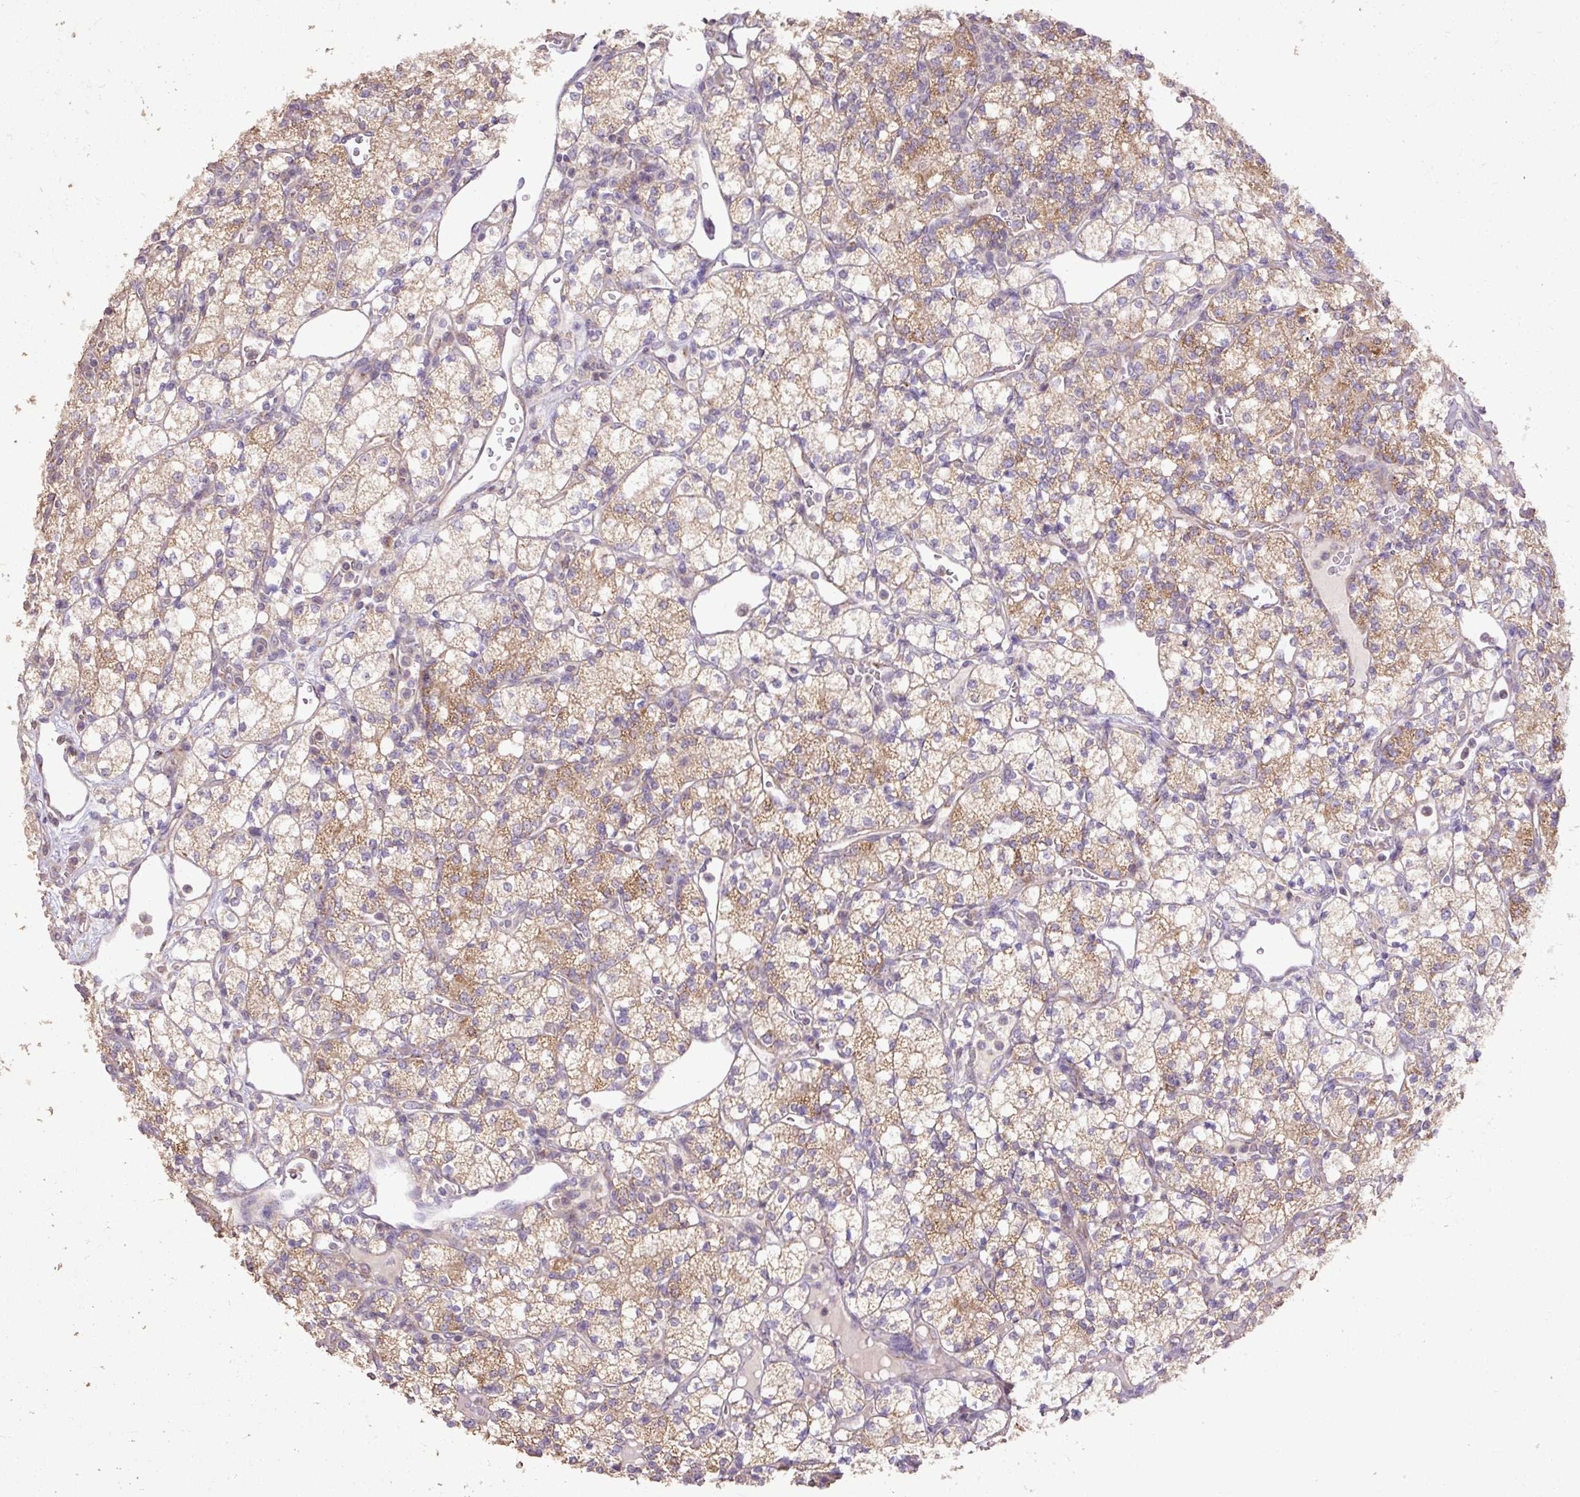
{"staining": {"intensity": "moderate", "quantity": ">75%", "location": "cytoplasmic/membranous"}, "tissue": "renal cancer", "cell_type": "Tumor cells", "image_type": "cancer", "snomed": [{"axis": "morphology", "description": "Adenocarcinoma, NOS"}, {"axis": "topography", "description": "Kidney"}], "caption": "Protein expression analysis of human renal adenocarcinoma reveals moderate cytoplasmic/membranous expression in about >75% of tumor cells.", "gene": "ABR", "patient": {"sex": "male", "age": 77}}